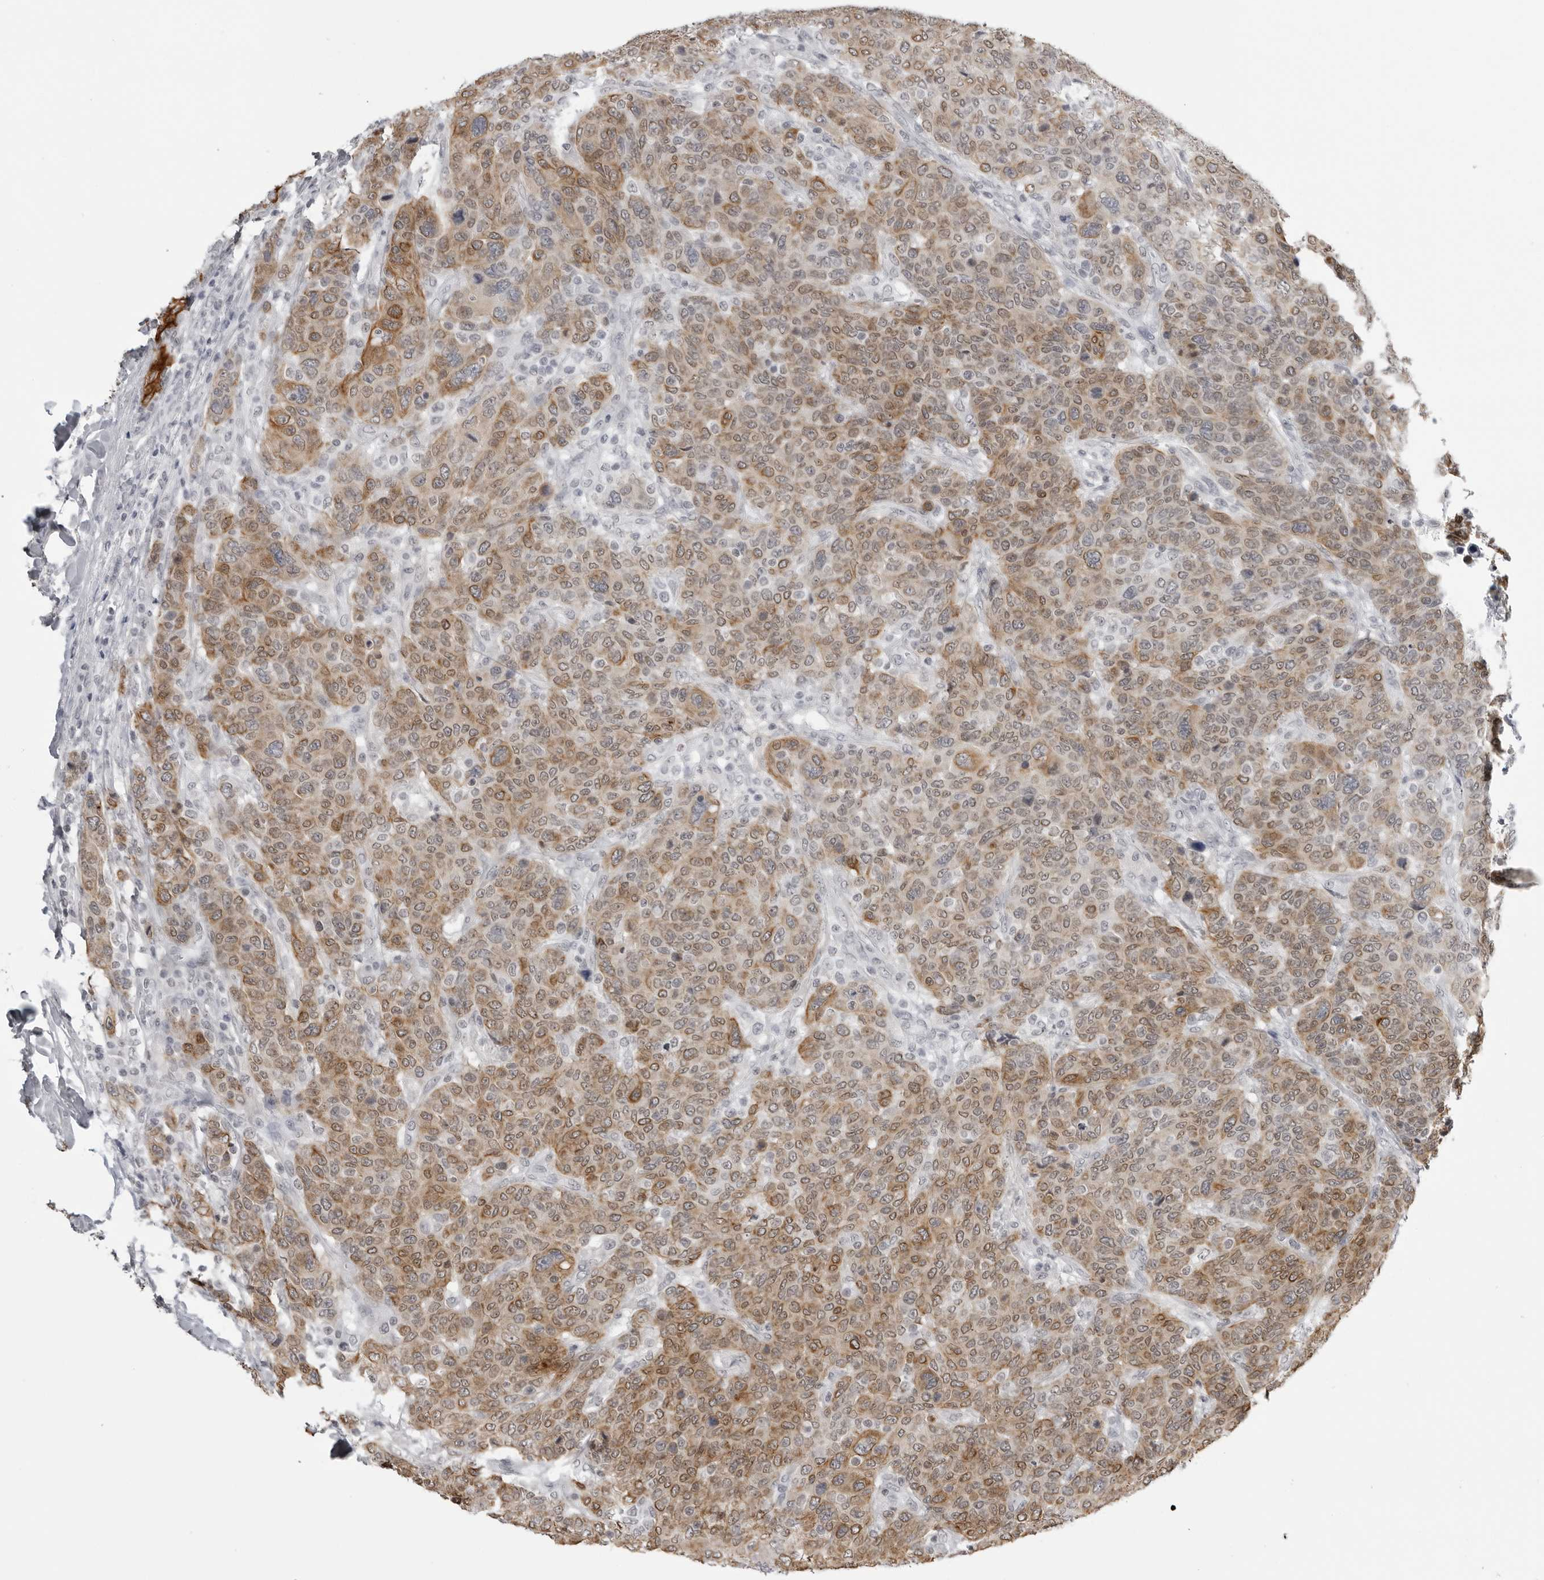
{"staining": {"intensity": "moderate", "quantity": ">75%", "location": "cytoplasmic/membranous"}, "tissue": "breast cancer", "cell_type": "Tumor cells", "image_type": "cancer", "snomed": [{"axis": "morphology", "description": "Duct carcinoma"}, {"axis": "topography", "description": "Breast"}], "caption": "Protein expression analysis of breast cancer demonstrates moderate cytoplasmic/membranous positivity in approximately >75% of tumor cells.", "gene": "SERPINF2", "patient": {"sex": "female", "age": 37}}